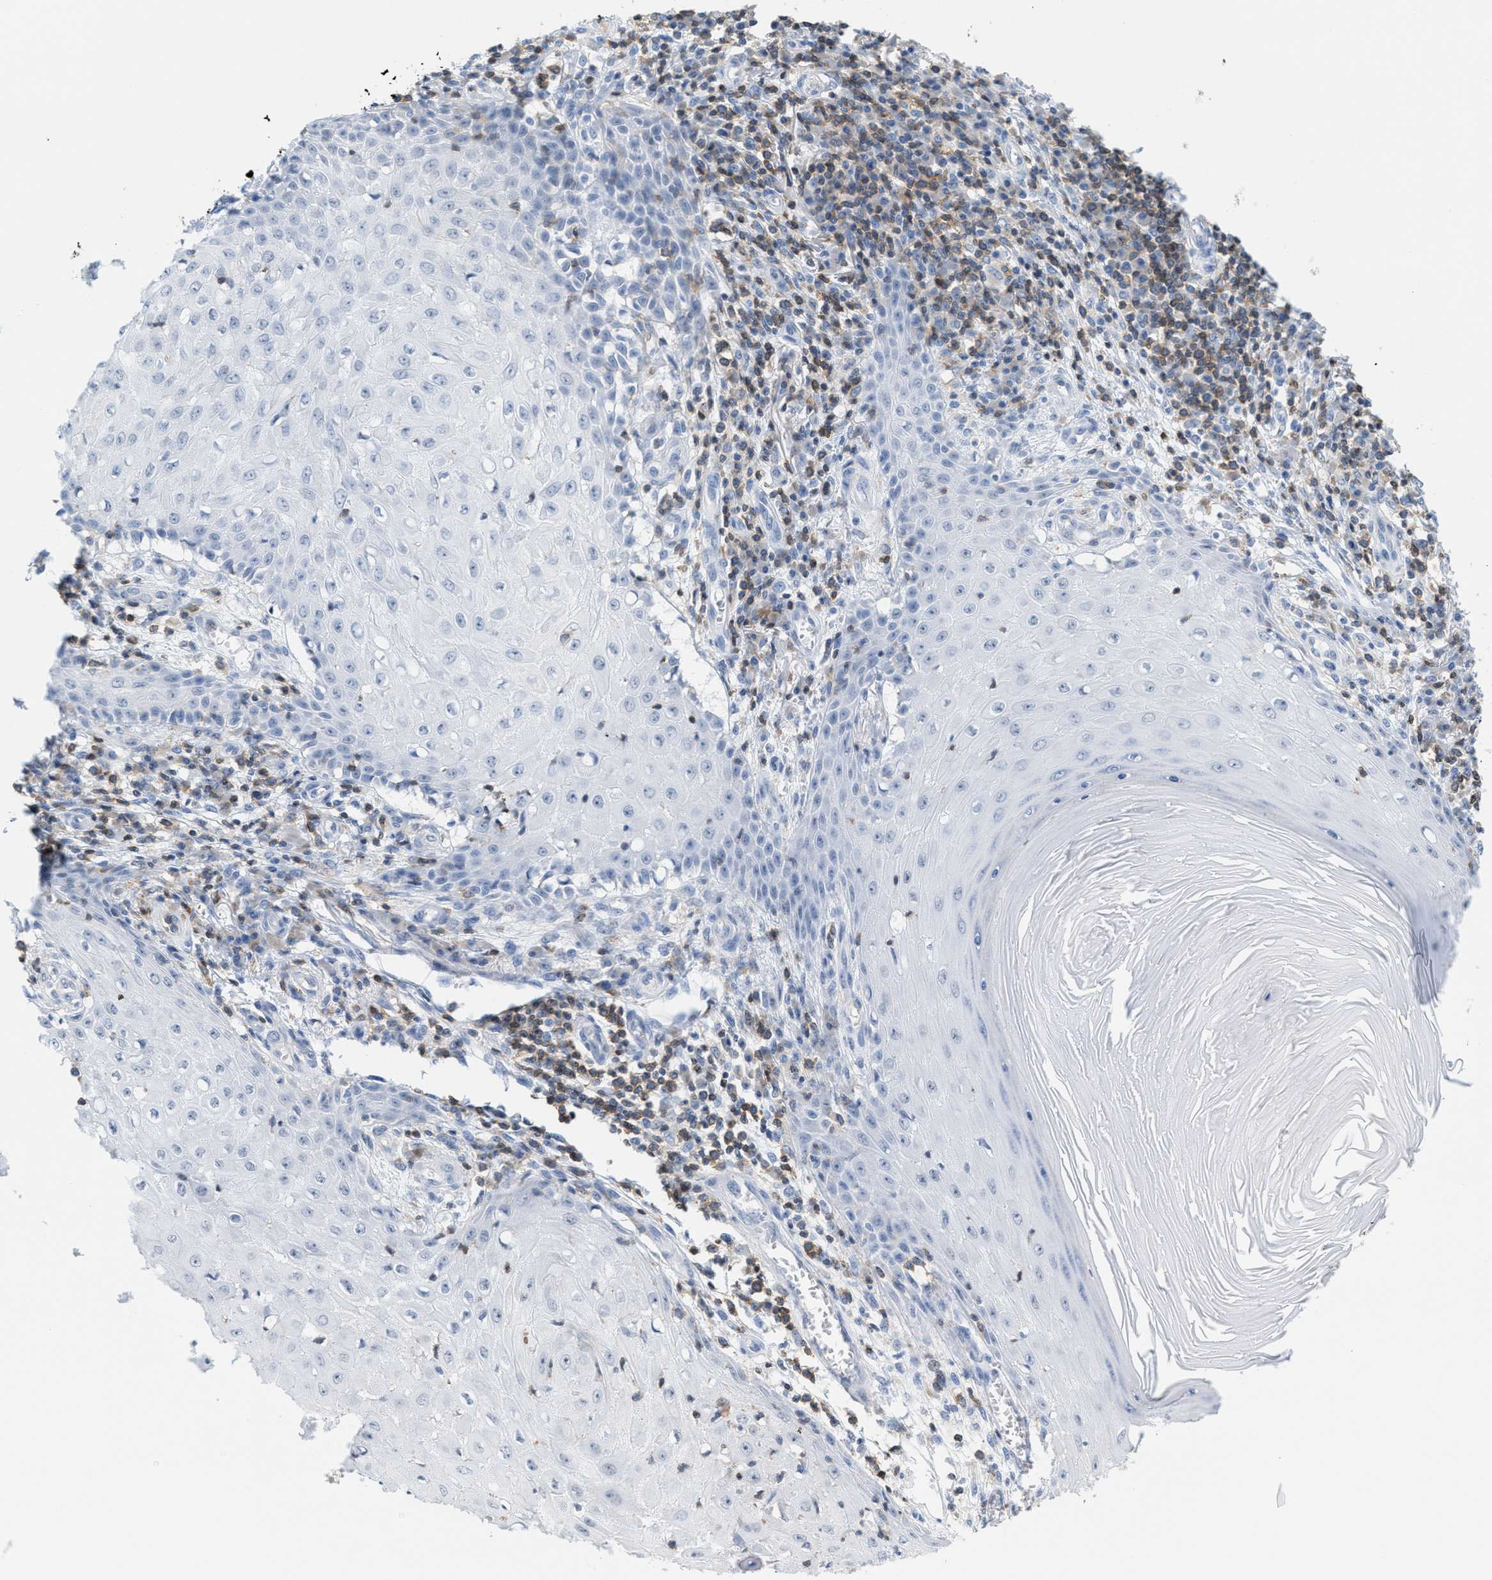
{"staining": {"intensity": "negative", "quantity": "none", "location": "none"}, "tissue": "skin cancer", "cell_type": "Tumor cells", "image_type": "cancer", "snomed": [{"axis": "morphology", "description": "Squamous cell carcinoma, NOS"}, {"axis": "topography", "description": "Skin"}], "caption": "The histopathology image shows no significant staining in tumor cells of skin squamous cell carcinoma. (DAB (3,3'-diaminobenzidine) IHC visualized using brightfield microscopy, high magnification).", "gene": "IL16", "patient": {"sex": "female", "age": 73}}